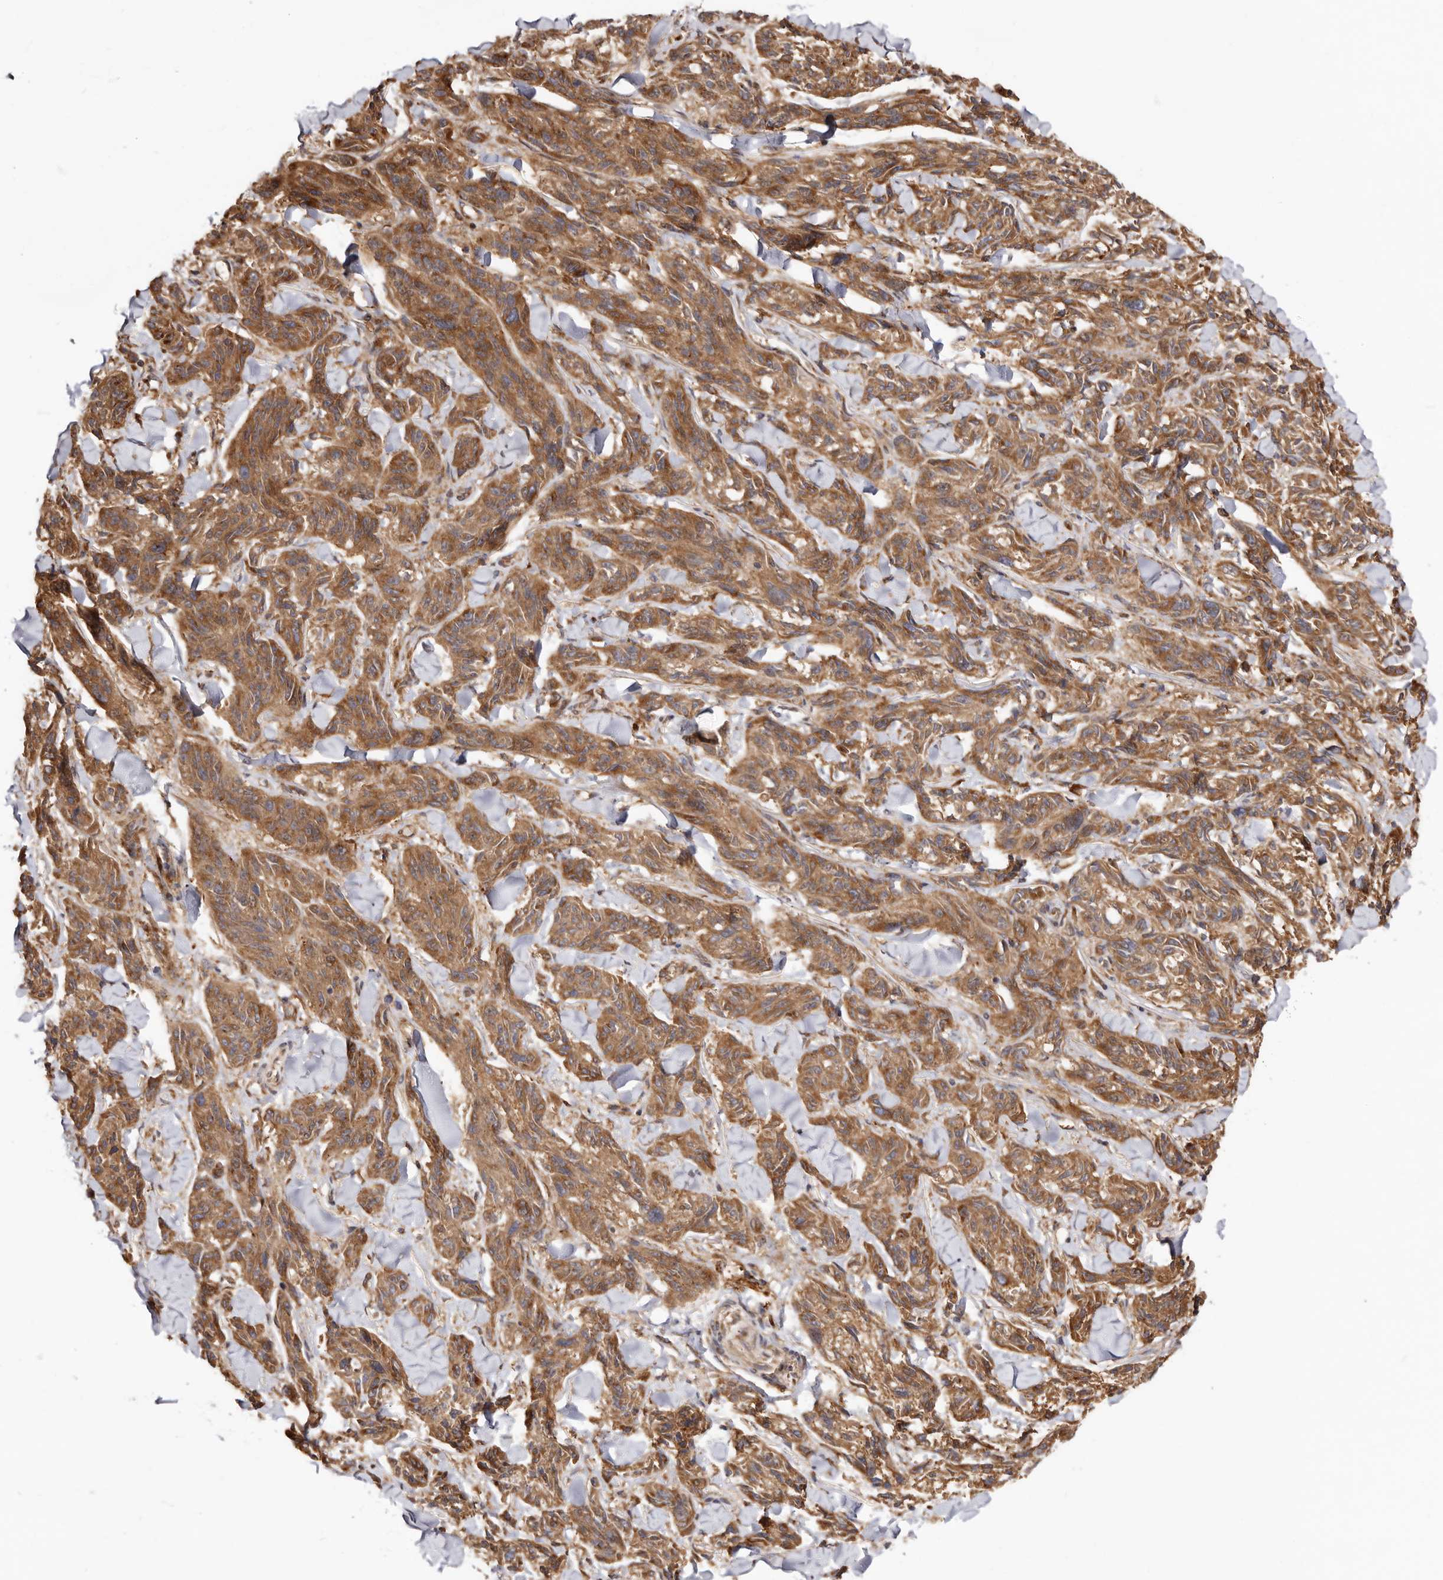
{"staining": {"intensity": "strong", "quantity": ">75%", "location": "cytoplasmic/membranous"}, "tissue": "melanoma", "cell_type": "Tumor cells", "image_type": "cancer", "snomed": [{"axis": "morphology", "description": "Malignant melanoma, NOS"}, {"axis": "topography", "description": "Skin"}], "caption": "Immunohistochemical staining of human melanoma displays high levels of strong cytoplasmic/membranous positivity in about >75% of tumor cells.", "gene": "GPR27", "patient": {"sex": "male", "age": 53}}